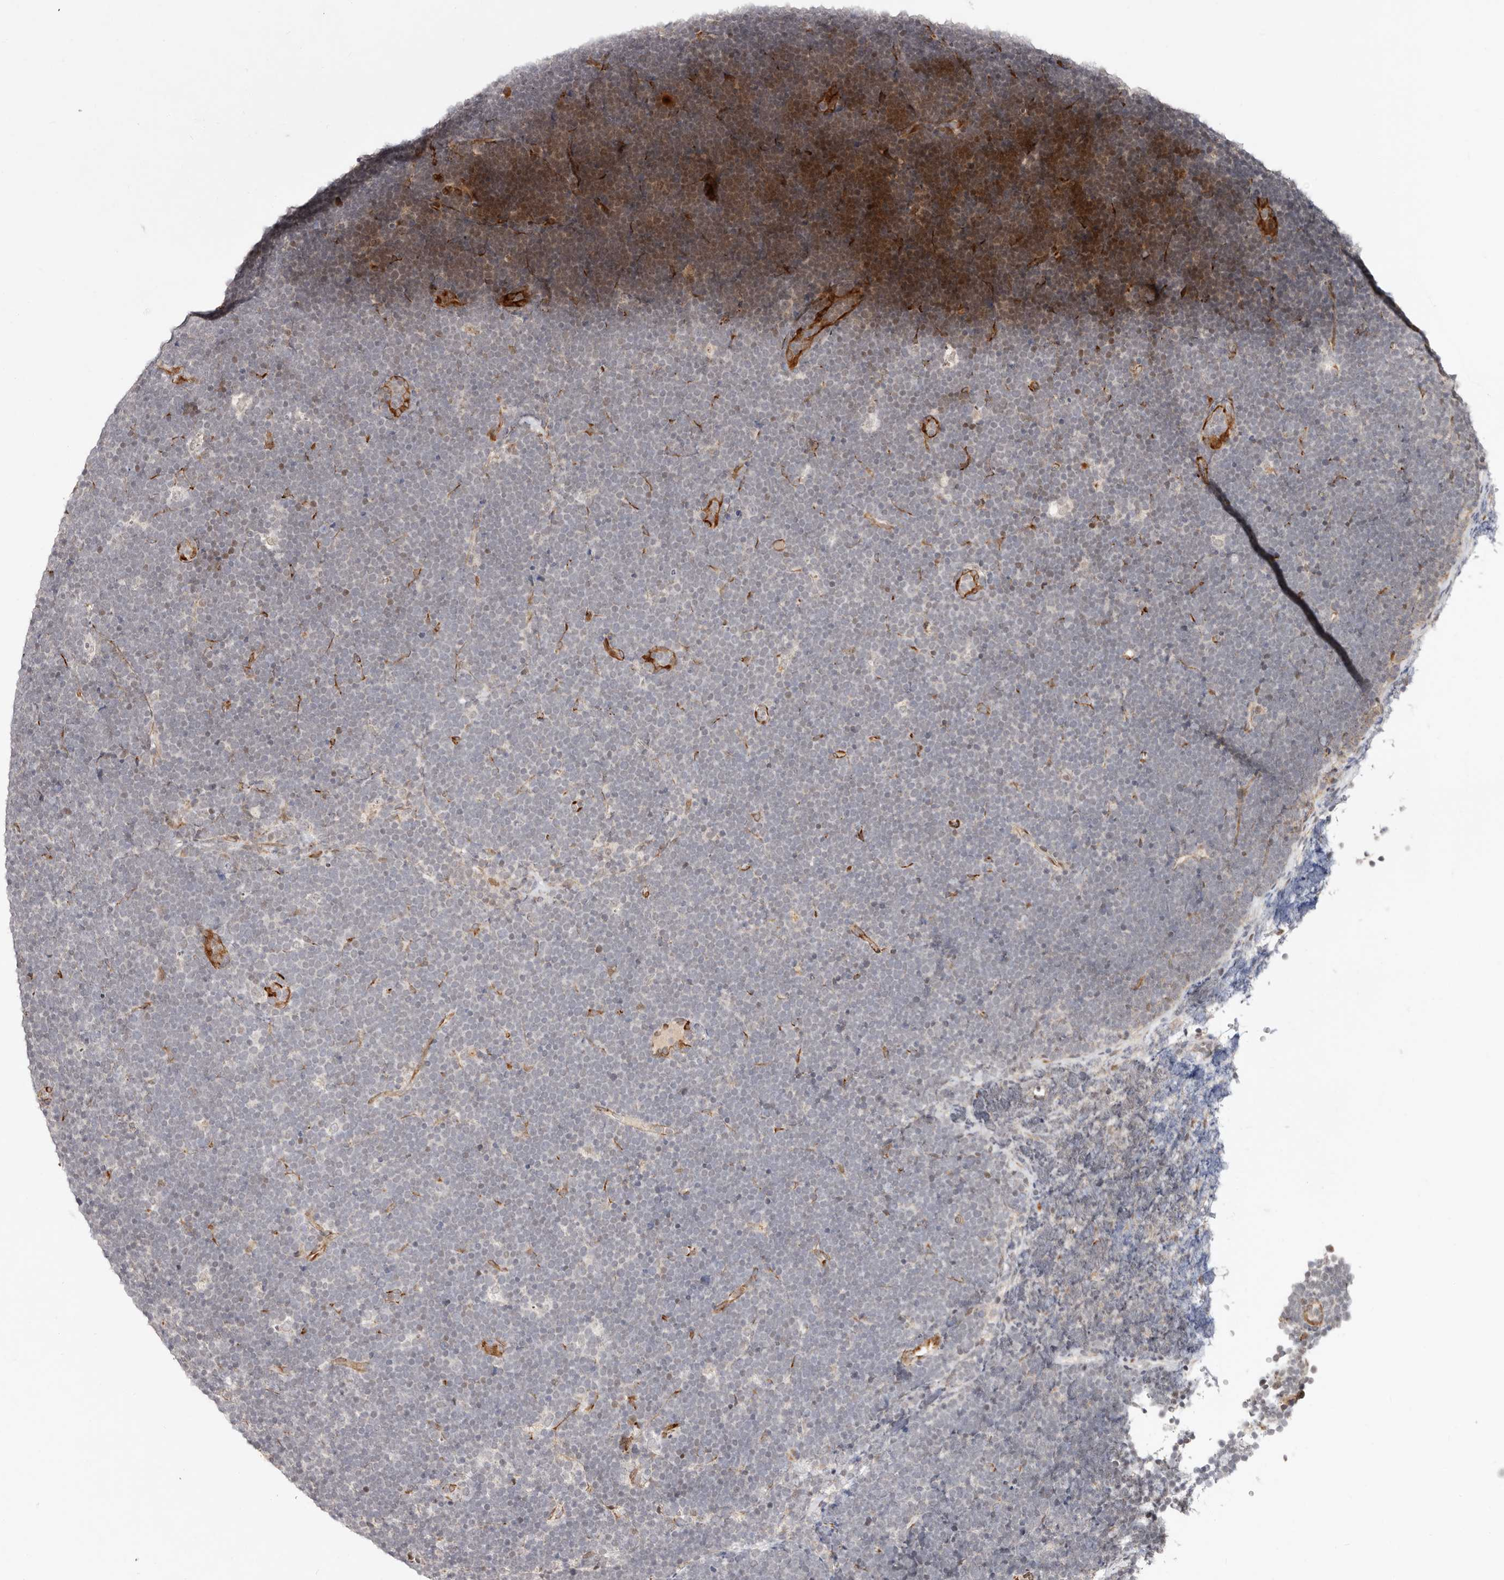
{"staining": {"intensity": "negative", "quantity": "none", "location": "none"}, "tissue": "lymphoma", "cell_type": "Tumor cells", "image_type": "cancer", "snomed": [{"axis": "morphology", "description": "Malignant lymphoma, non-Hodgkin's type, High grade"}, {"axis": "topography", "description": "Lymph node"}], "caption": "Photomicrograph shows no significant protein expression in tumor cells of malignant lymphoma, non-Hodgkin's type (high-grade).", "gene": "BCL2L15", "patient": {"sex": "male", "age": 13}}